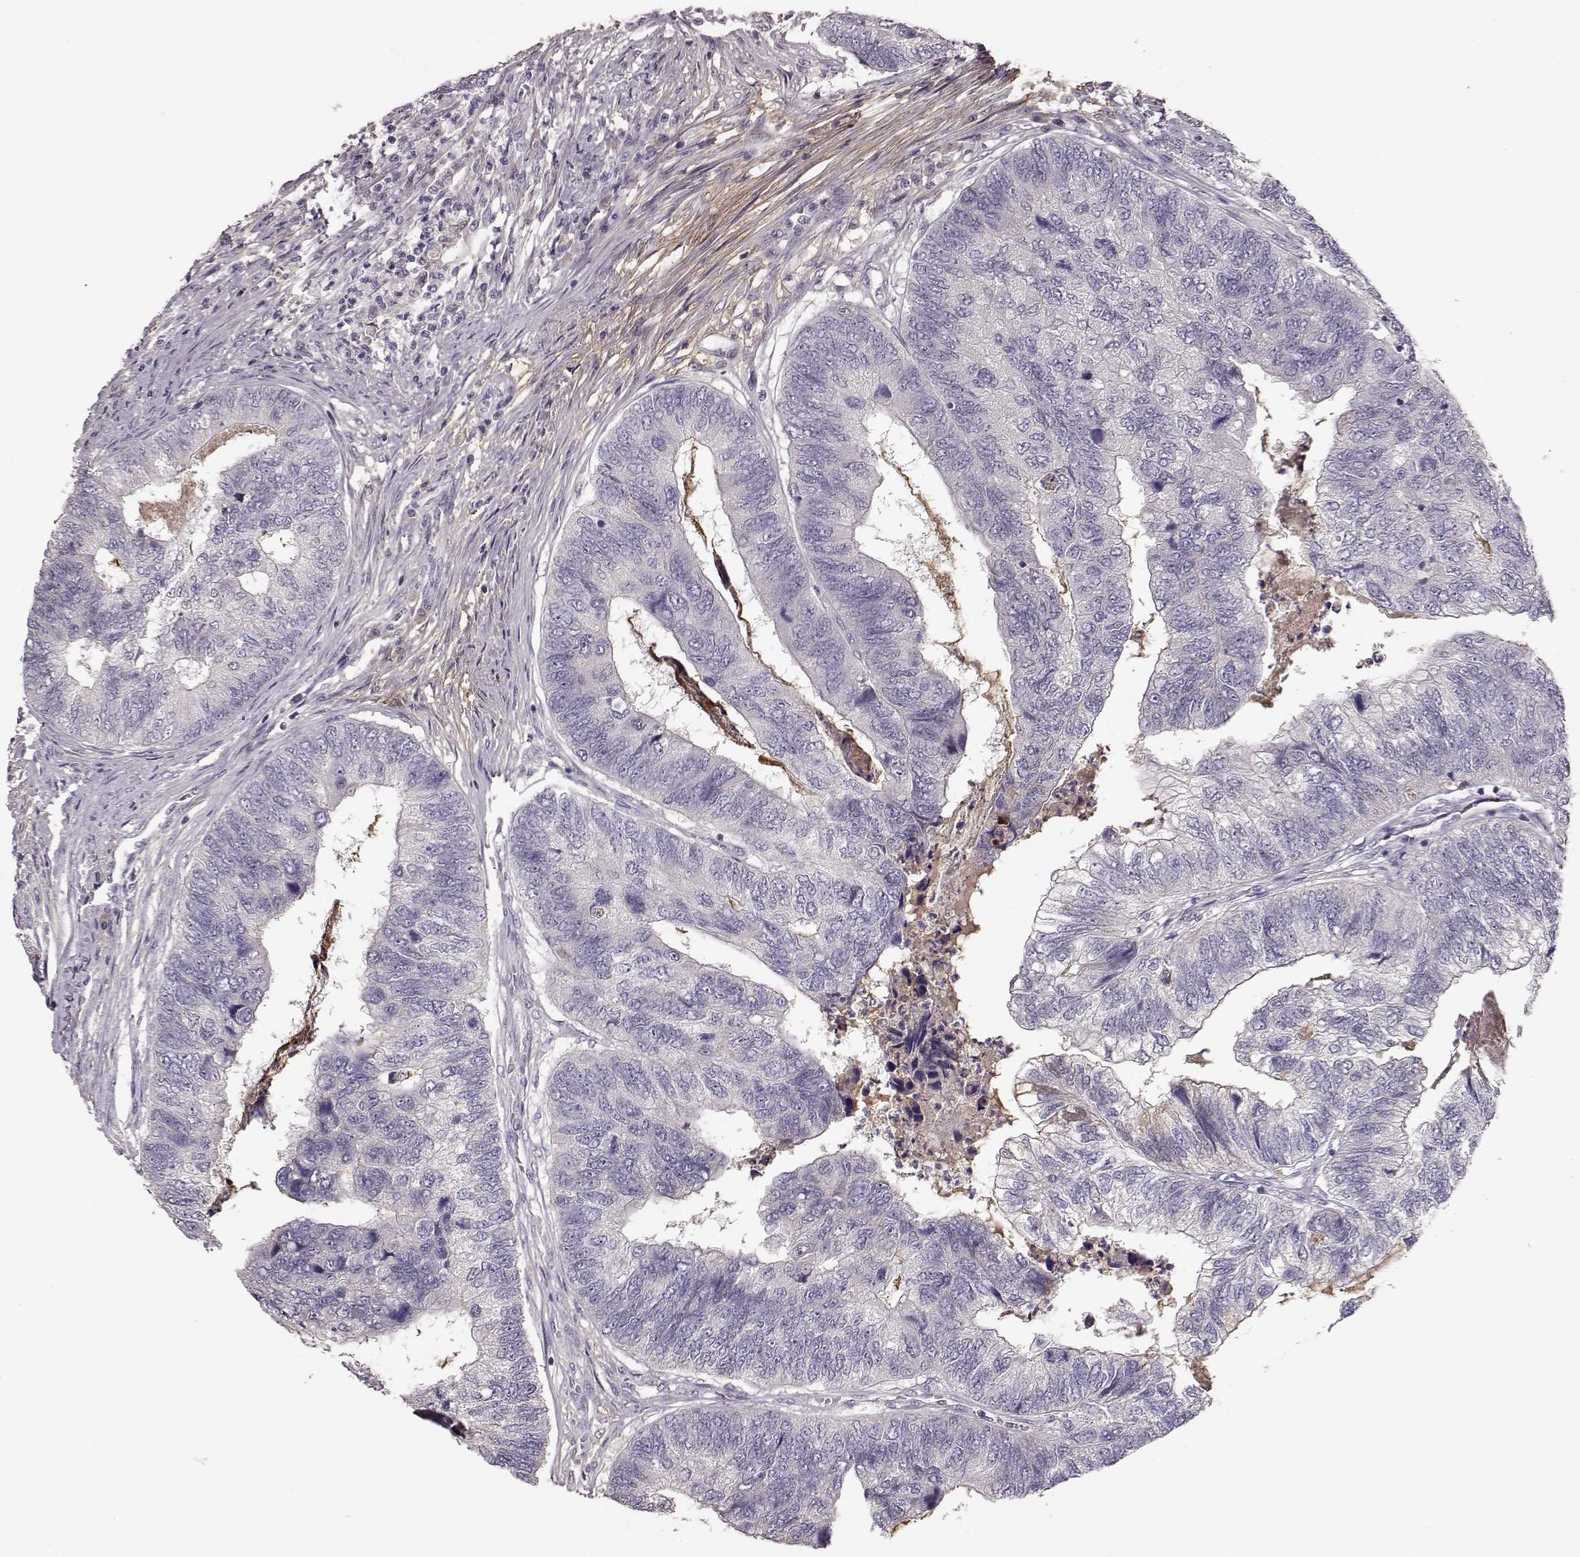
{"staining": {"intensity": "negative", "quantity": "none", "location": "none"}, "tissue": "colorectal cancer", "cell_type": "Tumor cells", "image_type": "cancer", "snomed": [{"axis": "morphology", "description": "Adenocarcinoma, NOS"}, {"axis": "topography", "description": "Colon"}], "caption": "This is an immunohistochemistry histopathology image of human adenocarcinoma (colorectal). There is no expression in tumor cells.", "gene": "YJEFN3", "patient": {"sex": "female", "age": 67}}